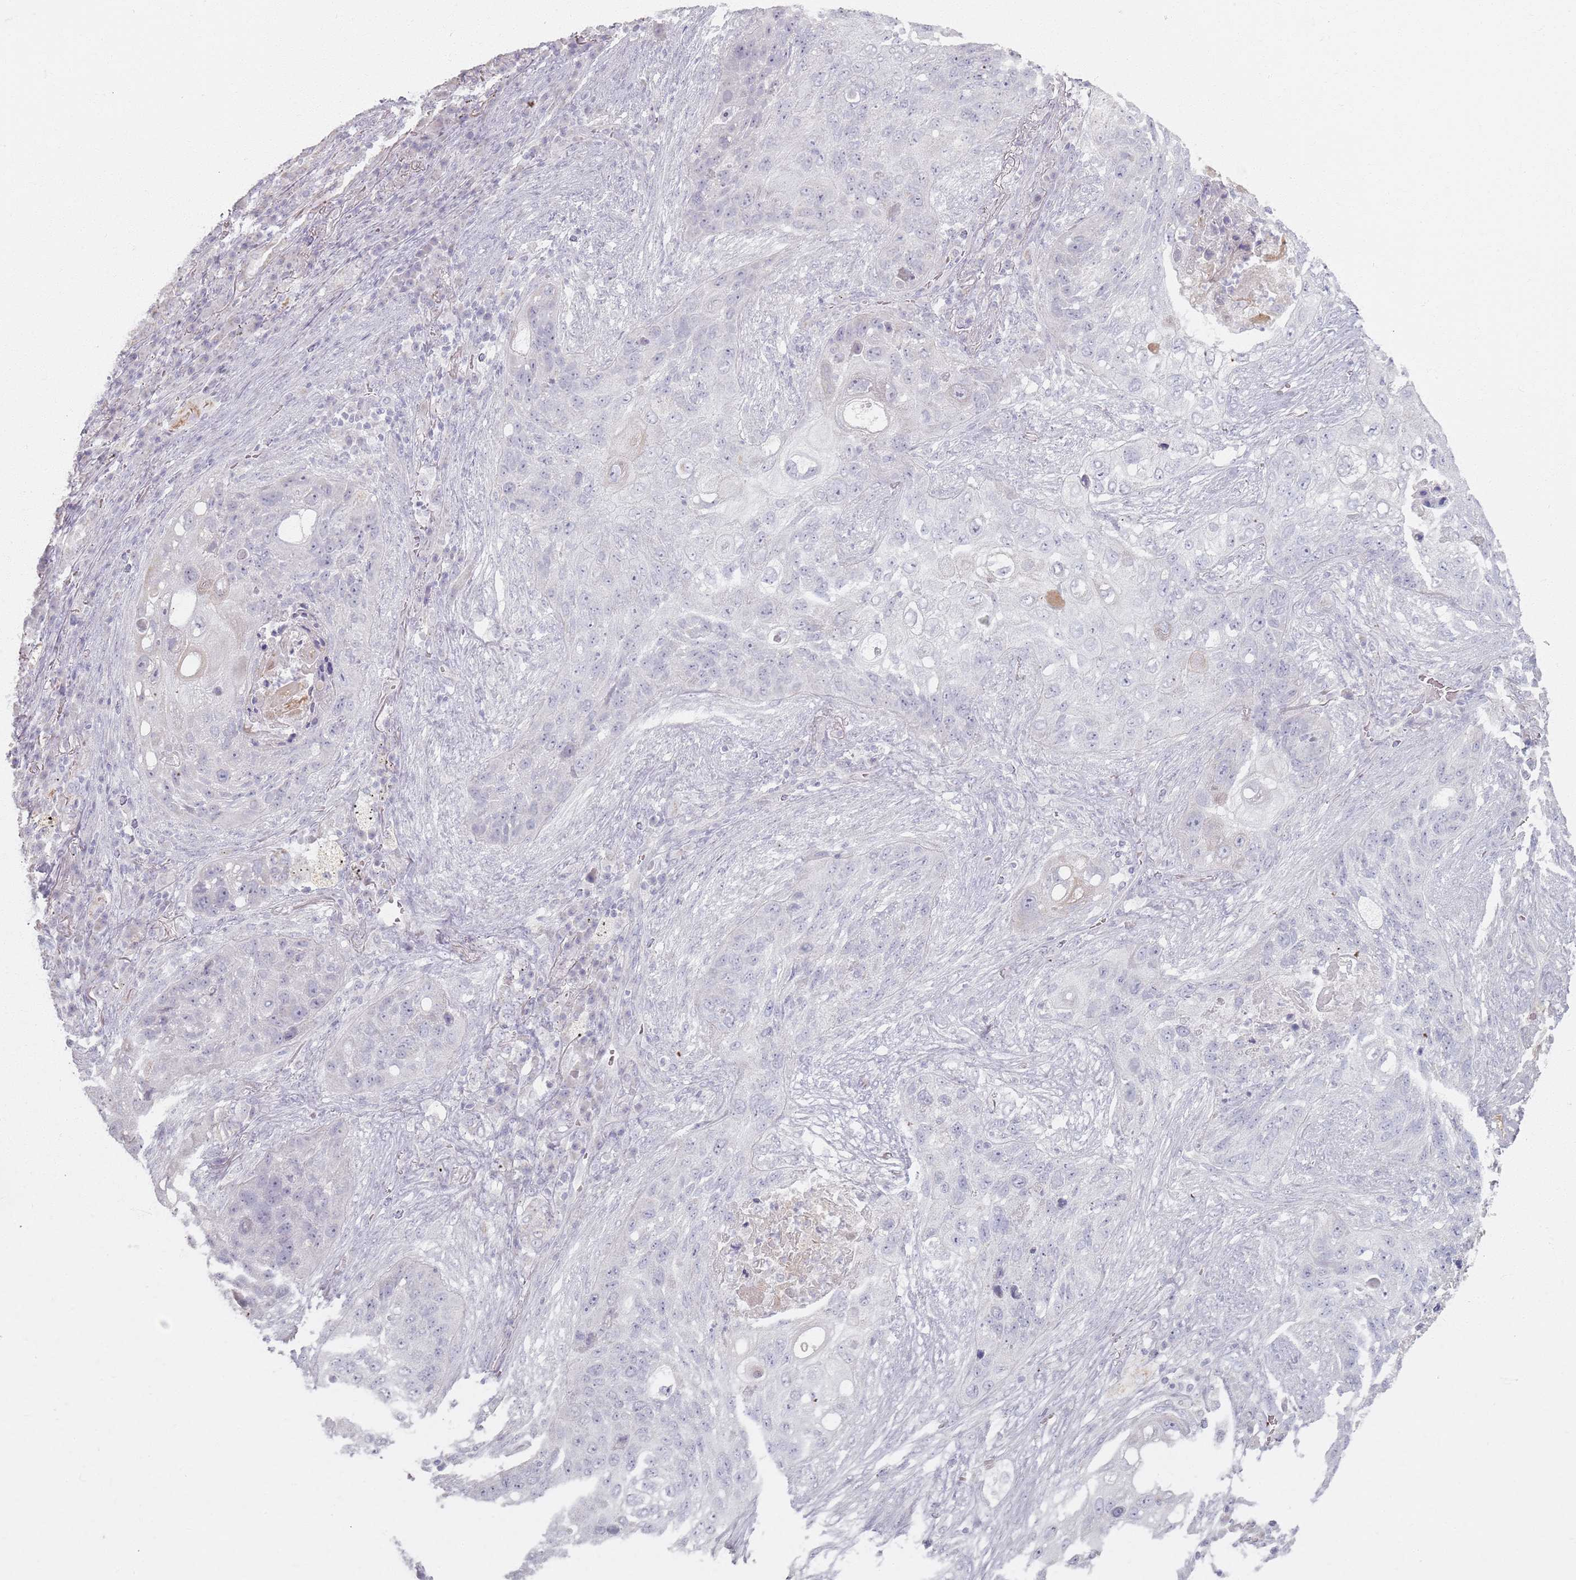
{"staining": {"intensity": "negative", "quantity": "none", "location": "none"}, "tissue": "lung cancer", "cell_type": "Tumor cells", "image_type": "cancer", "snomed": [{"axis": "morphology", "description": "Squamous cell carcinoma, NOS"}, {"axis": "topography", "description": "Lung"}], "caption": "Immunohistochemical staining of lung cancer shows no significant staining in tumor cells. (DAB IHC visualized using brightfield microscopy, high magnification).", "gene": "PKD2L2", "patient": {"sex": "female", "age": 63}}